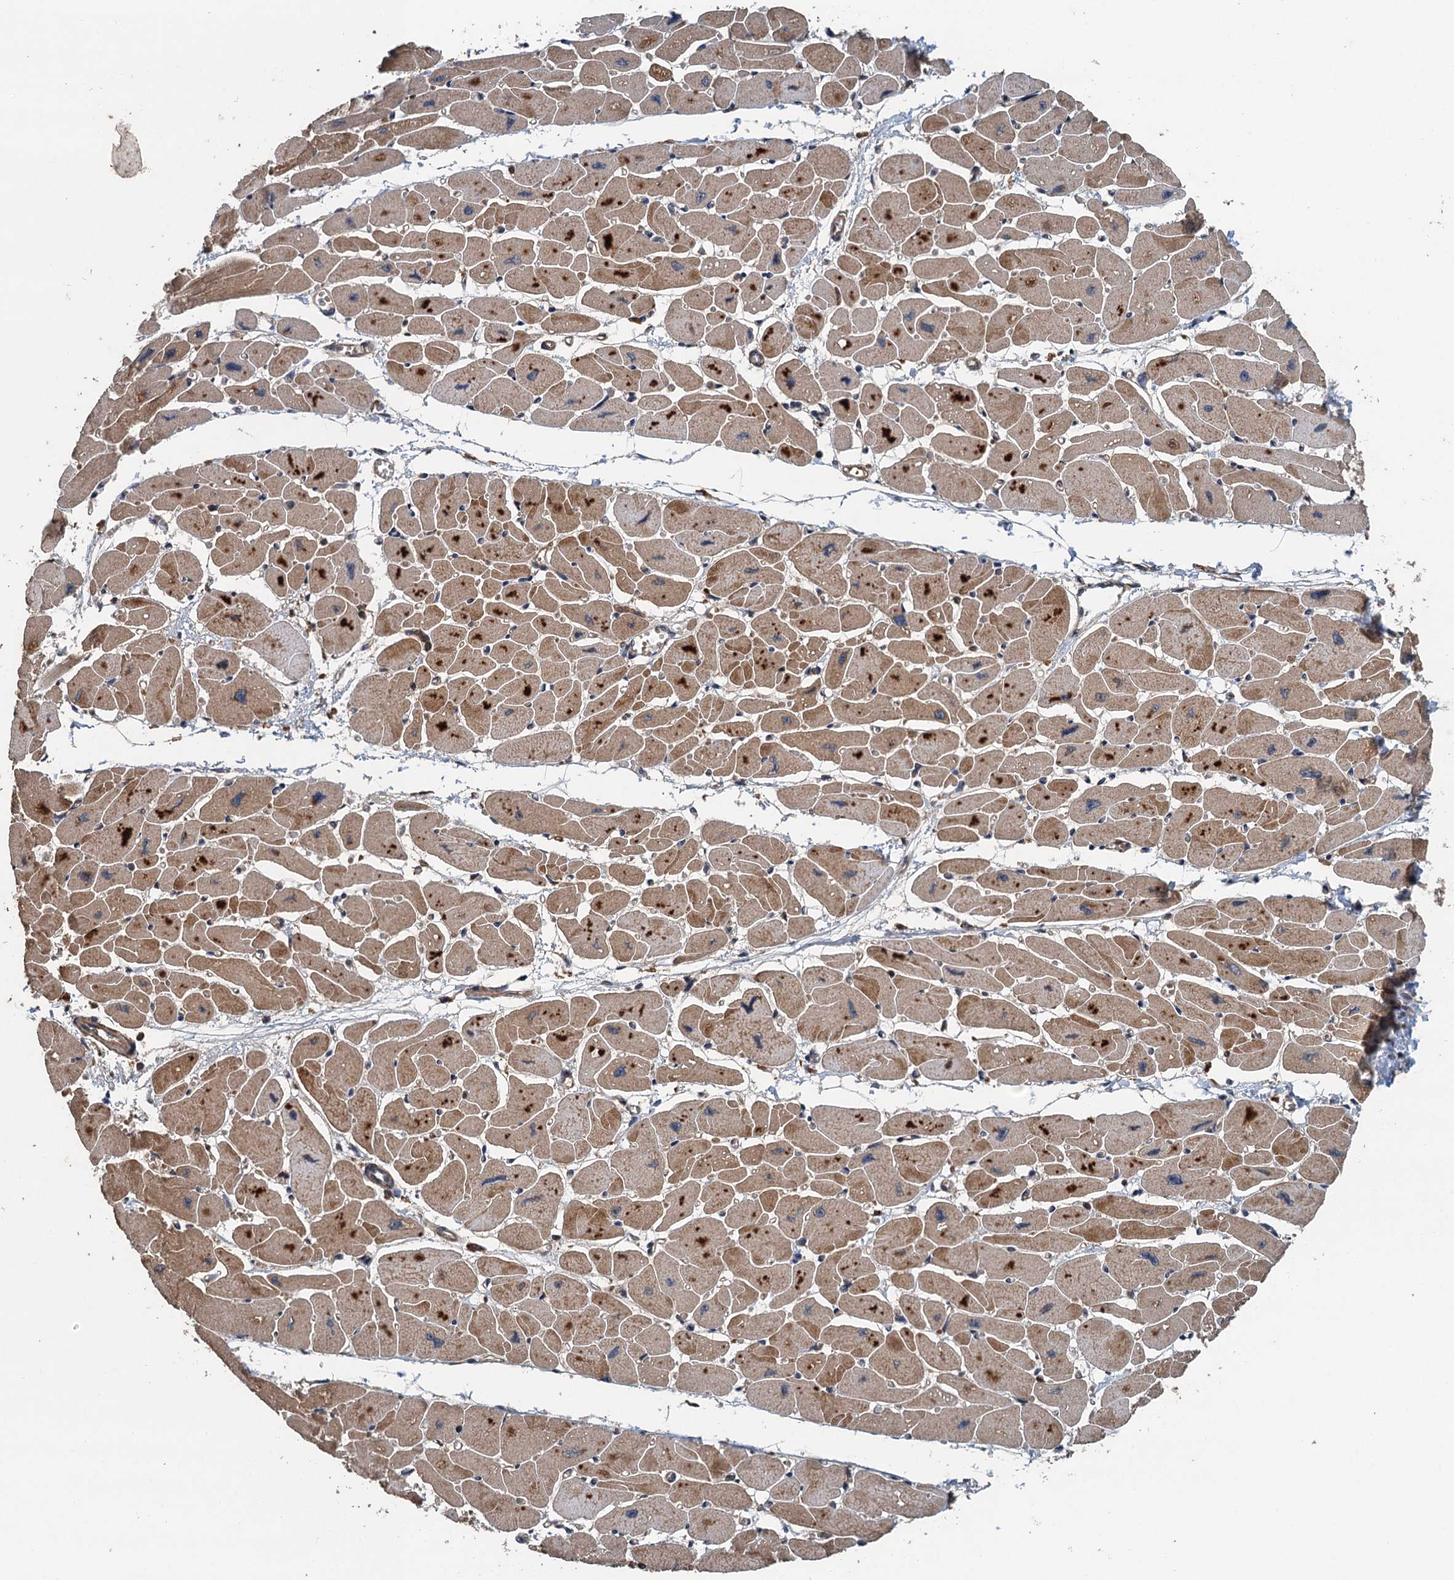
{"staining": {"intensity": "moderate", "quantity": ">75%", "location": "cytoplasmic/membranous"}, "tissue": "heart muscle", "cell_type": "Cardiomyocytes", "image_type": "normal", "snomed": [{"axis": "morphology", "description": "Normal tissue, NOS"}, {"axis": "topography", "description": "Heart"}], "caption": "A micrograph showing moderate cytoplasmic/membranous positivity in approximately >75% of cardiomyocytes in unremarkable heart muscle, as visualized by brown immunohistochemical staining.", "gene": "BORCS5", "patient": {"sex": "female", "age": 54}}